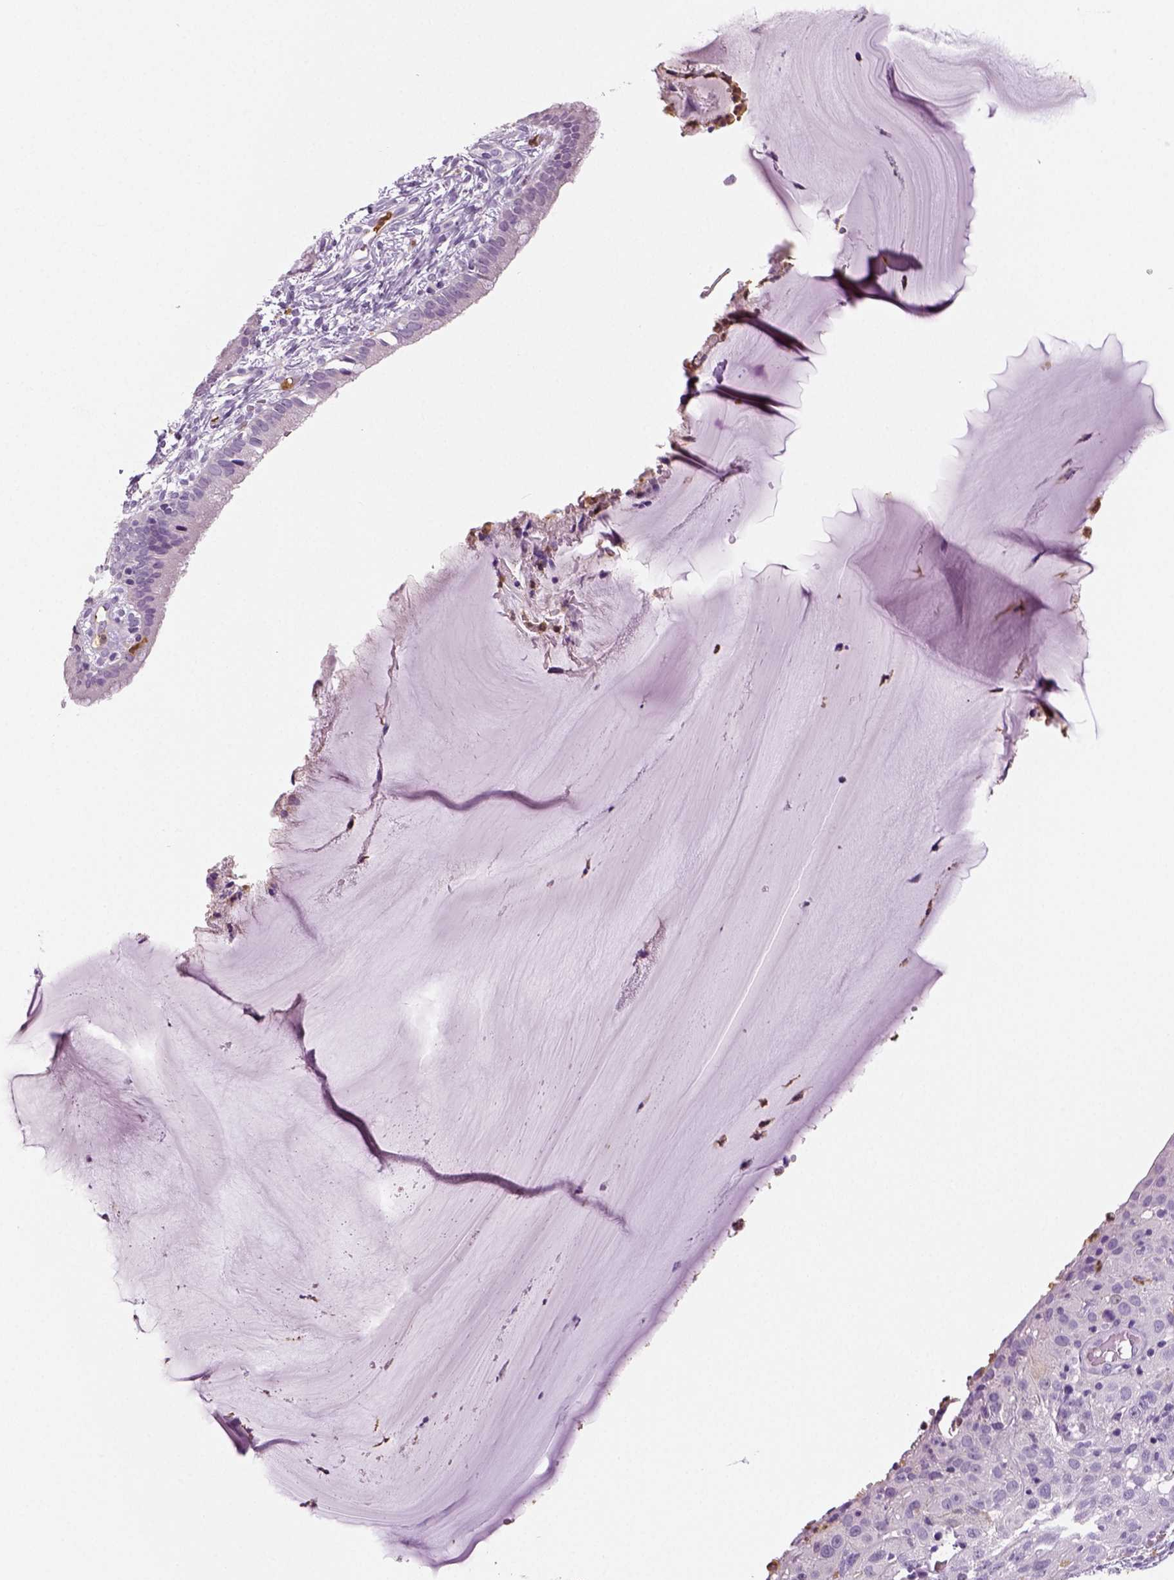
{"staining": {"intensity": "negative", "quantity": "none", "location": "none"}, "tissue": "cervical cancer", "cell_type": "Tumor cells", "image_type": "cancer", "snomed": [{"axis": "morphology", "description": "Squamous cell carcinoma, NOS"}, {"axis": "topography", "description": "Cervix"}], "caption": "Human cervical squamous cell carcinoma stained for a protein using immunohistochemistry (IHC) shows no positivity in tumor cells.", "gene": "NECAB2", "patient": {"sex": "female", "age": 32}}